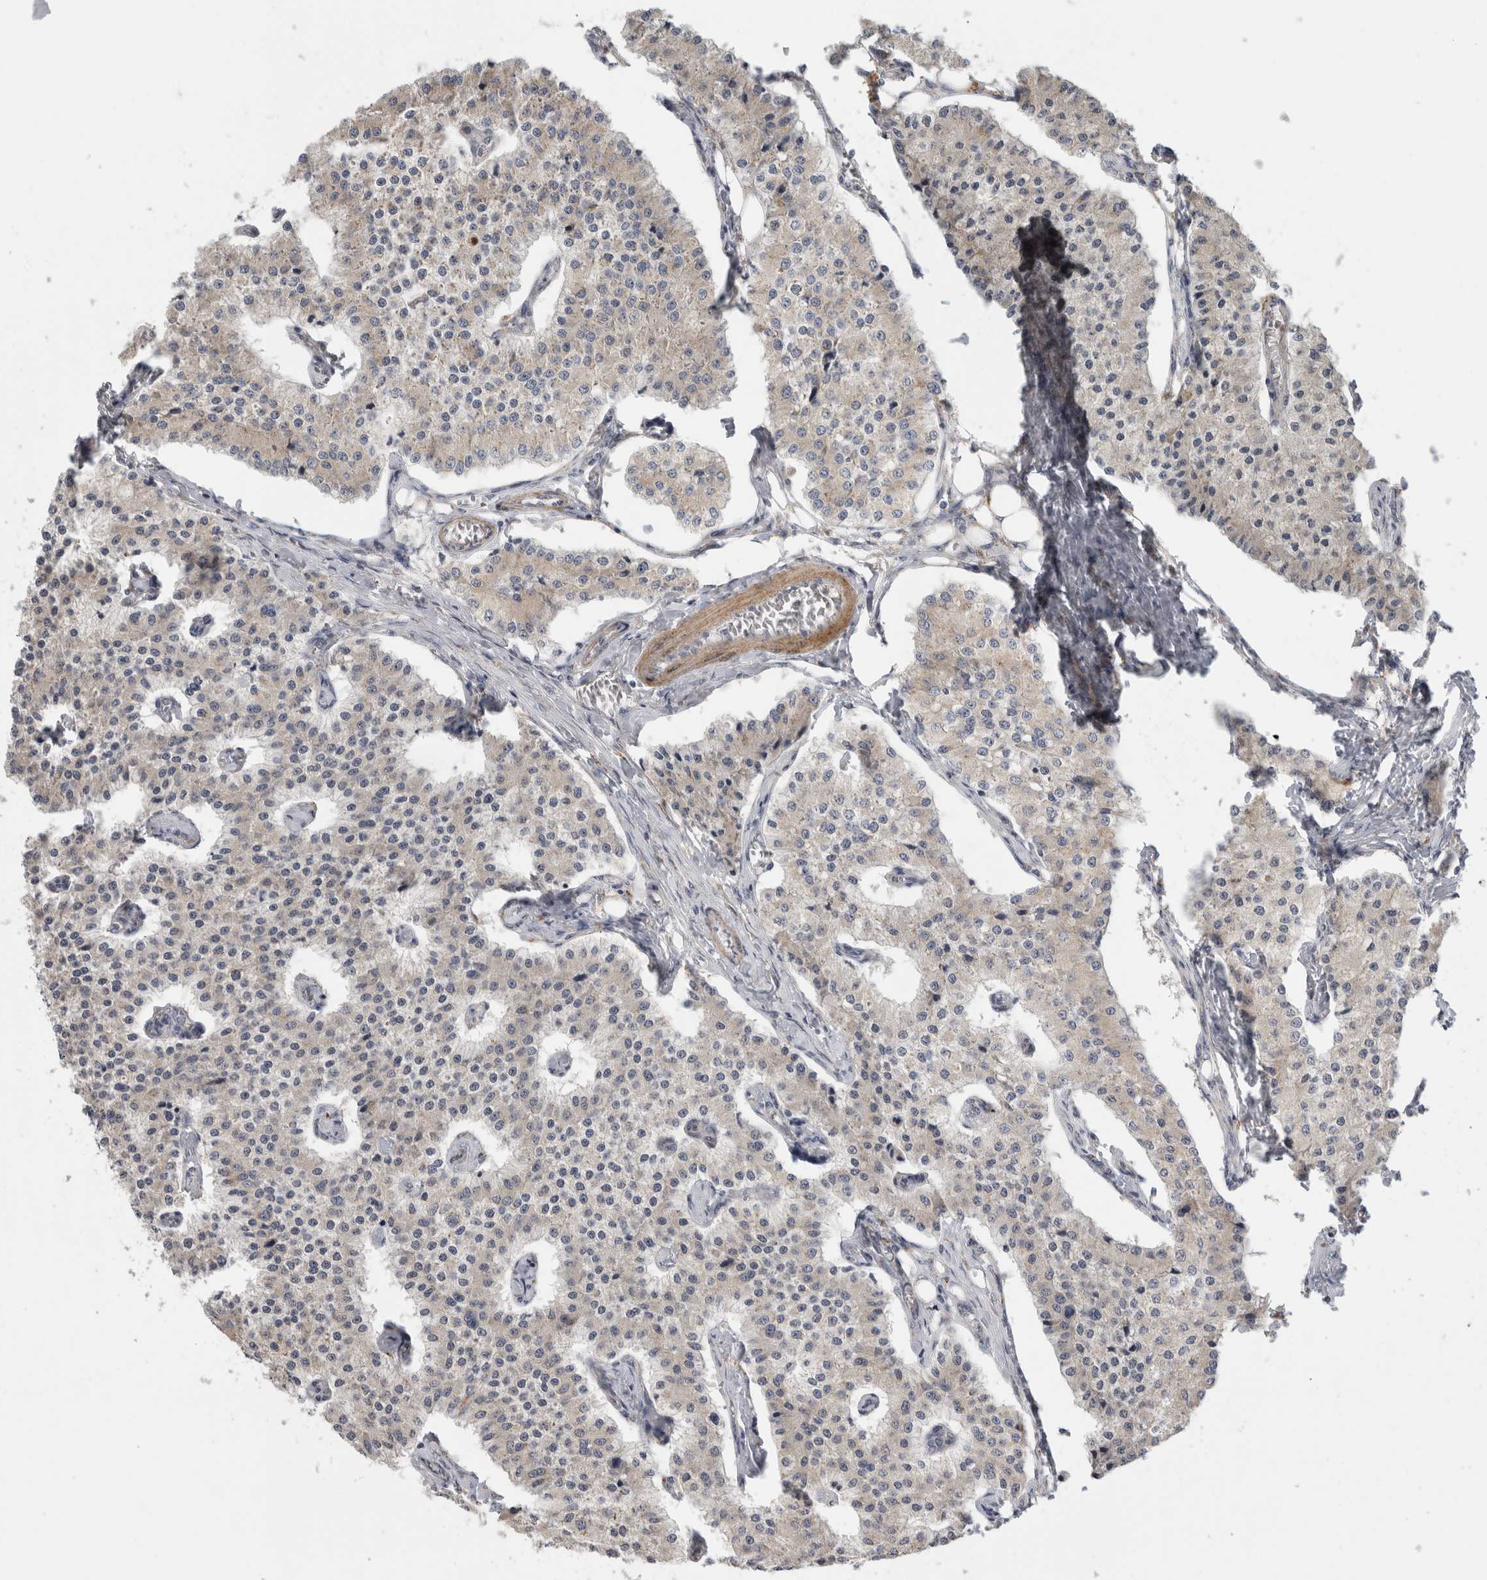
{"staining": {"intensity": "weak", "quantity": "25%-75%", "location": "cytoplasmic/membranous"}, "tissue": "carcinoid", "cell_type": "Tumor cells", "image_type": "cancer", "snomed": [{"axis": "morphology", "description": "Carcinoid, malignant, NOS"}, {"axis": "topography", "description": "Colon"}], "caption": "Protein staining by IHC exhibits weak cytoplasmic/membranous staining in approximately 25%-75% of tumor cells in carcinoid (malignant). The protein of interest is shown in brown color, while the nuclei are stained blue.", "gene": "MGAT1", "patient": {"sex": "female", "age": 52}}